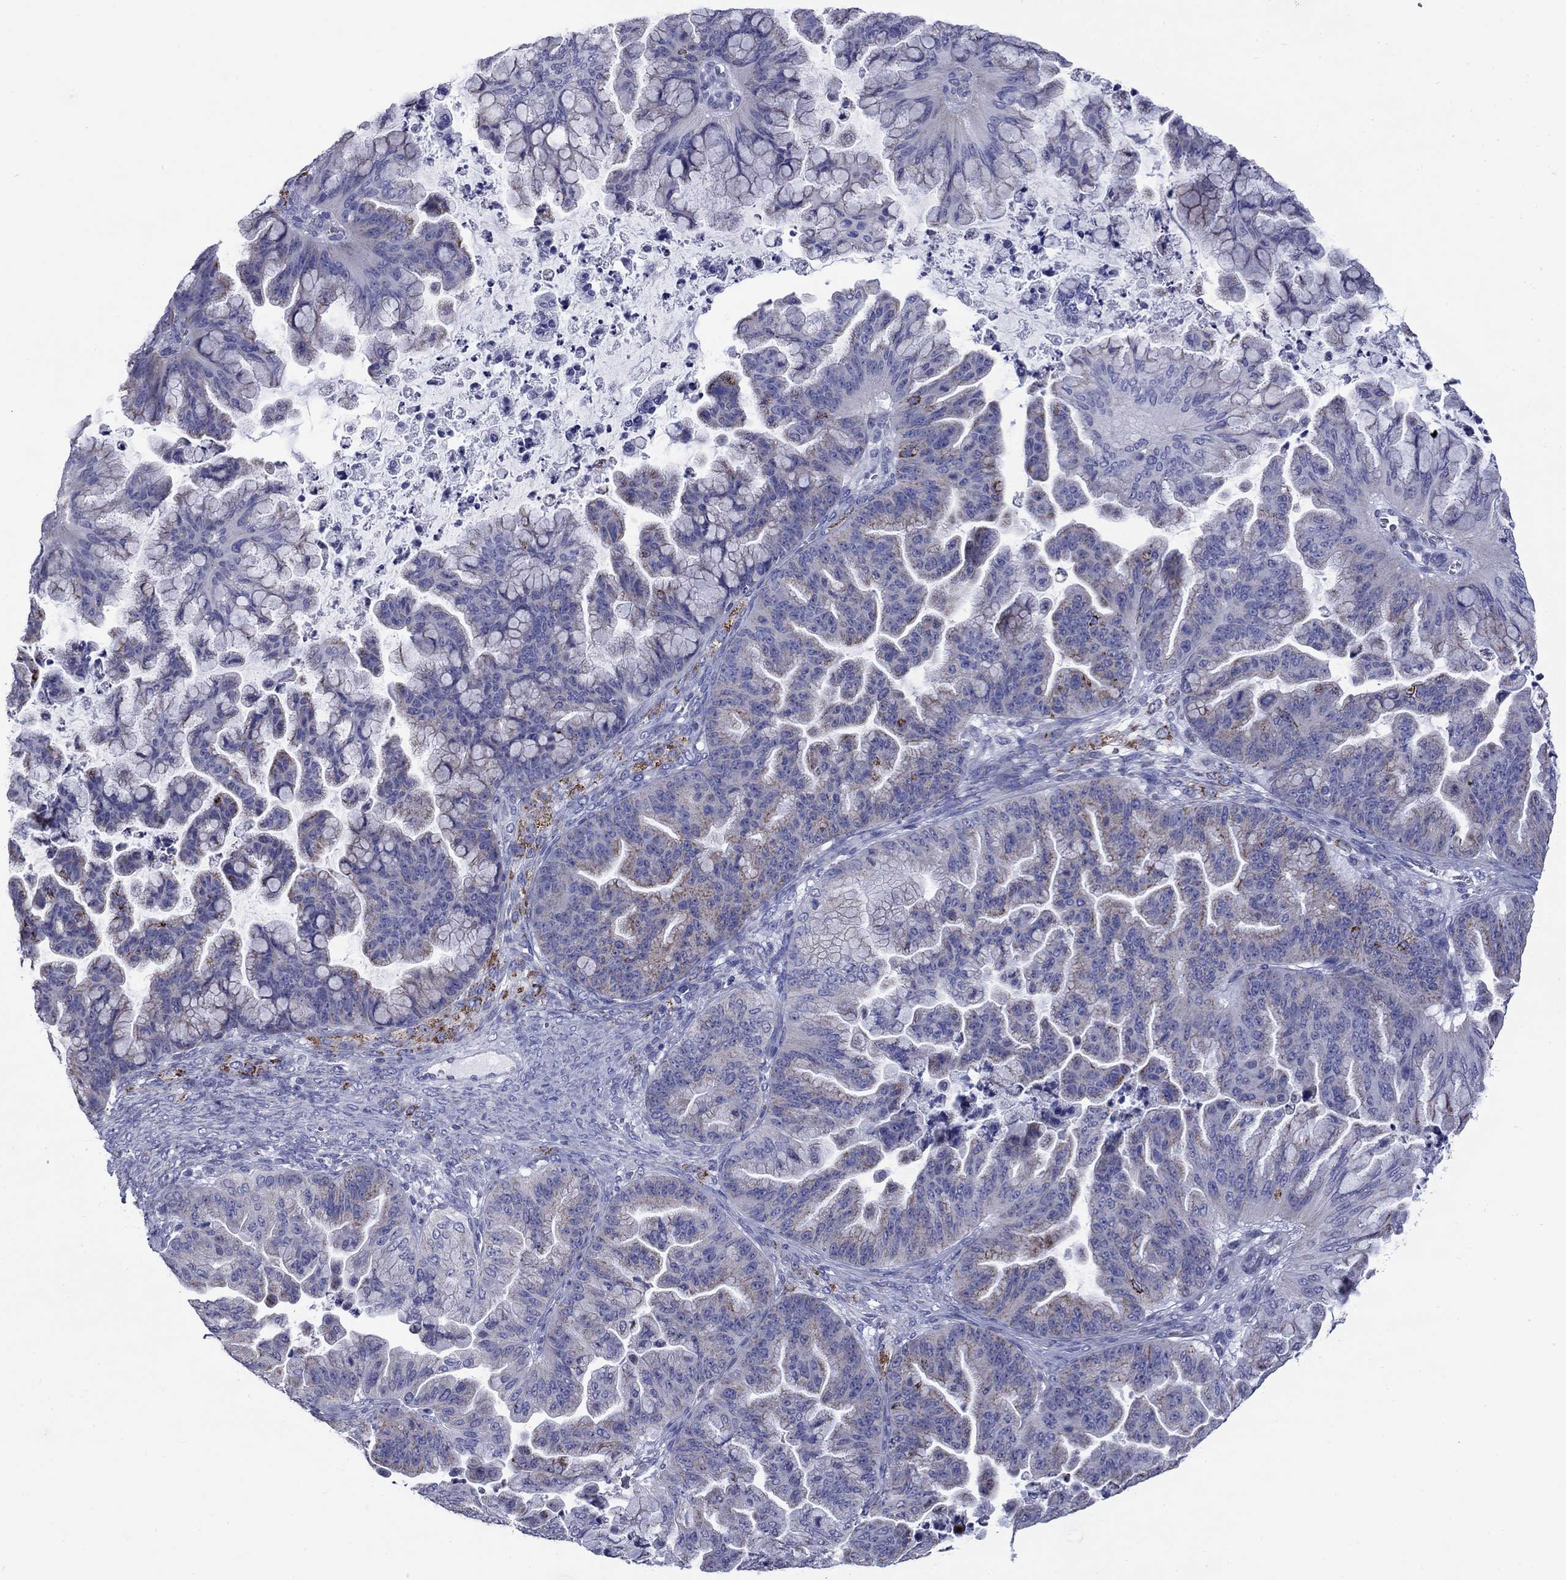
{"staining": {"intensity": "moderate", "quantity": "<25%", "location": "cytoplasmic/membranous"}, "tissue": "ovarian cancer", "cell_type": "Tumor cells", "image_type": "cancer", "snomed": [{"axis": "morphology", "description": "Cystadenocarcinoma, mucinous, NOS"}, {"axis": "topography", "description": "Ovary"}], "caption": "DAB (3,3'-diaminobenzidine) immunohistochemical staining of human ovarian mucinous cystadenocarcinoma exhibits moderate cytoplasmic/membranous protein staining in about <25% of tumor cells.", "gene": "ACADSB", "patient": {"sex": "female", "age": 67}}